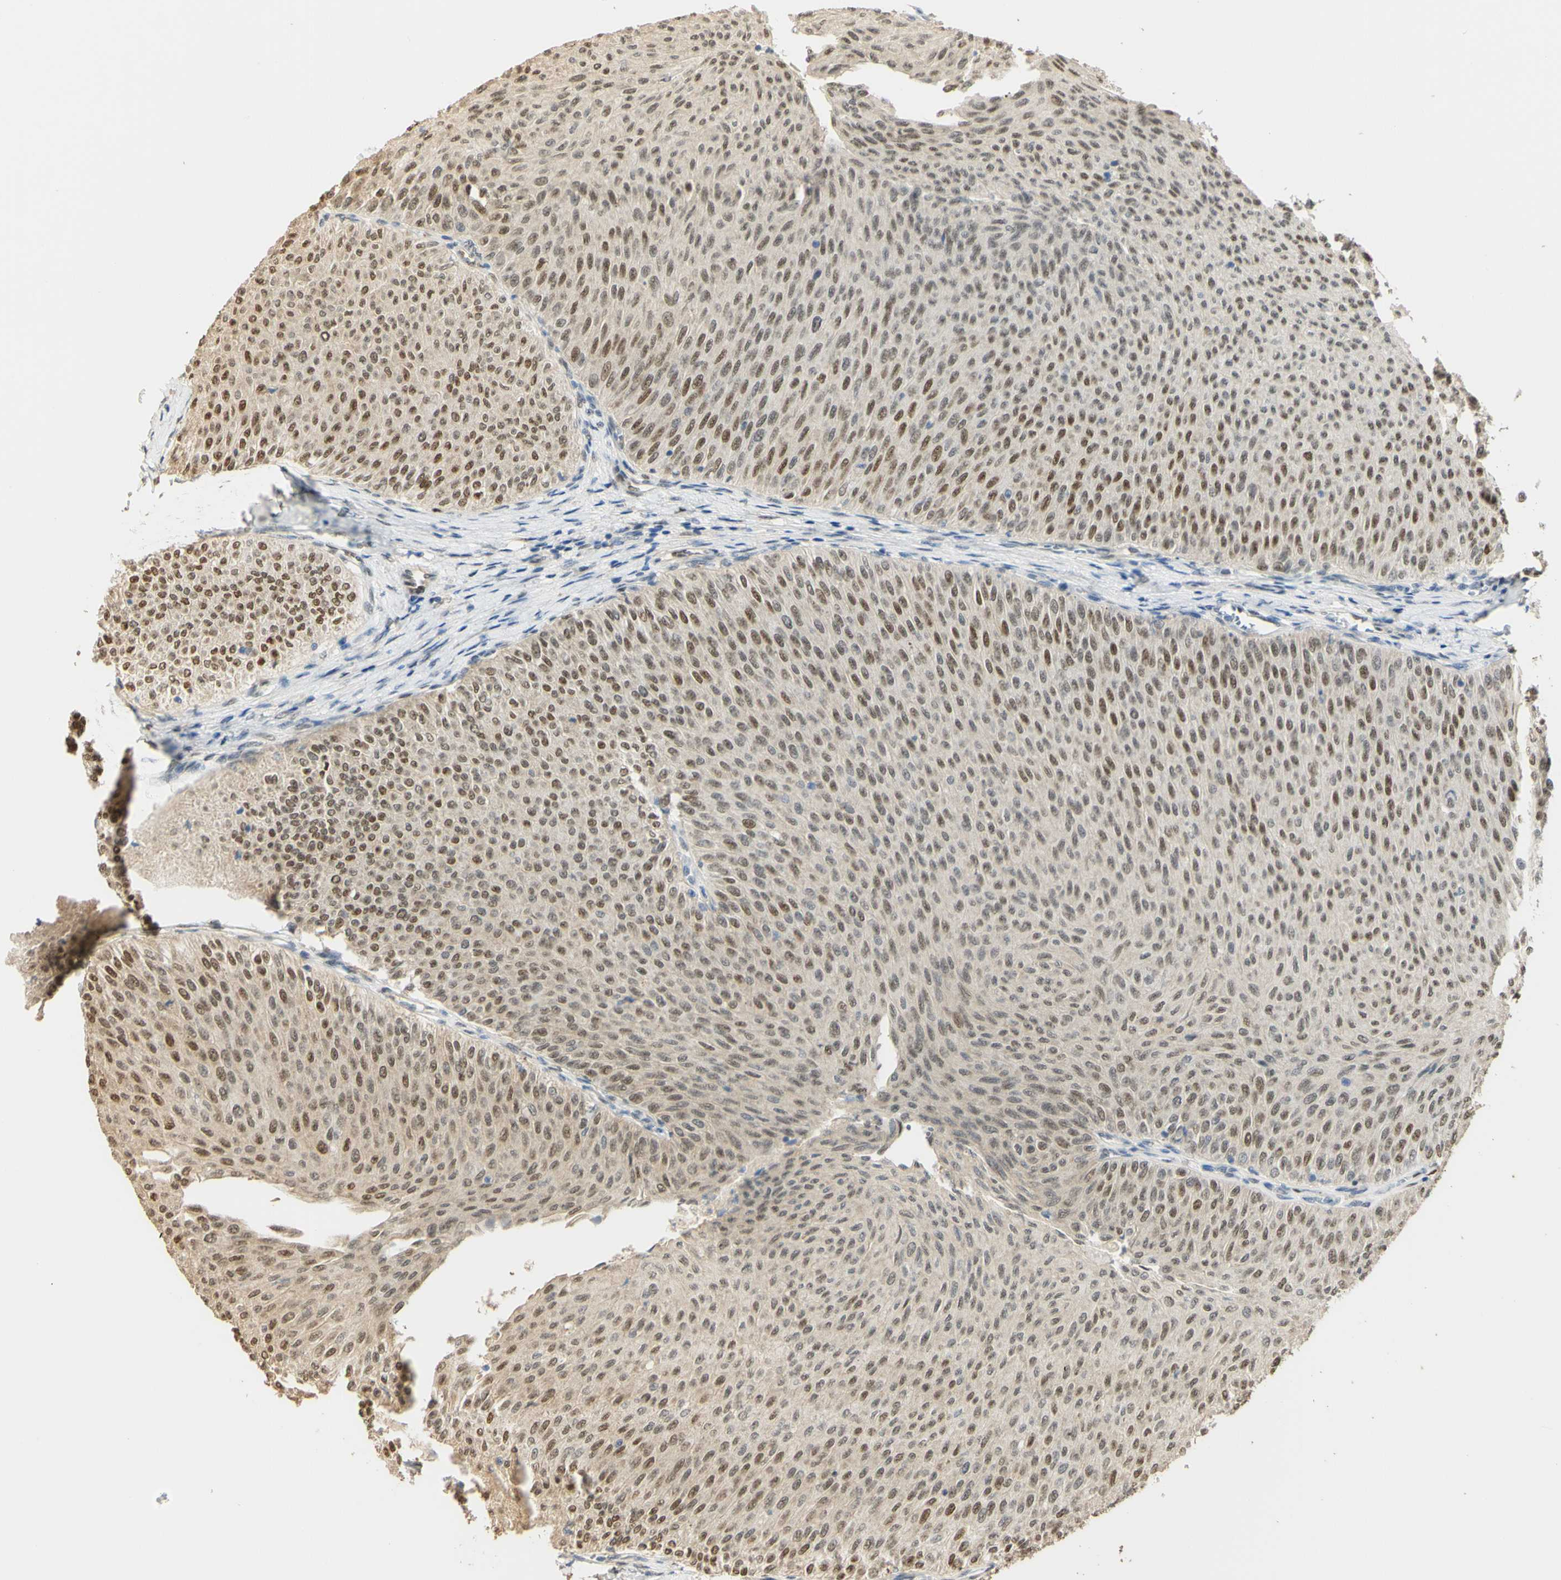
{"staining": {"intensity": "moderate", "quantity": "25%-75%", "location": "cytoplasmic/membranous,nuclear"}, "tissue": "urothelial cancer", "cell_type": "Tumor cells", "image_type": "cancer", "snomed": [{"axis": "morphology", "description": "Urothelial carcinoma, Low grade"}, {"axis": "topography", "description": "Urinary bladder"}], "caption": "The image displays a brown stain indicating the presence of a protein in the cytoplasmic/membranous and nuclear of tumor cells in urothelial cancer. The staining is performed using DAB (3,3'-diaminobenzidine) brown chromogen to label protein expression. The nuclei are counter-stained blue using hematoxylin.", "gene": "MAP3K4", "patient": {"sex": "male", "age": 78}}